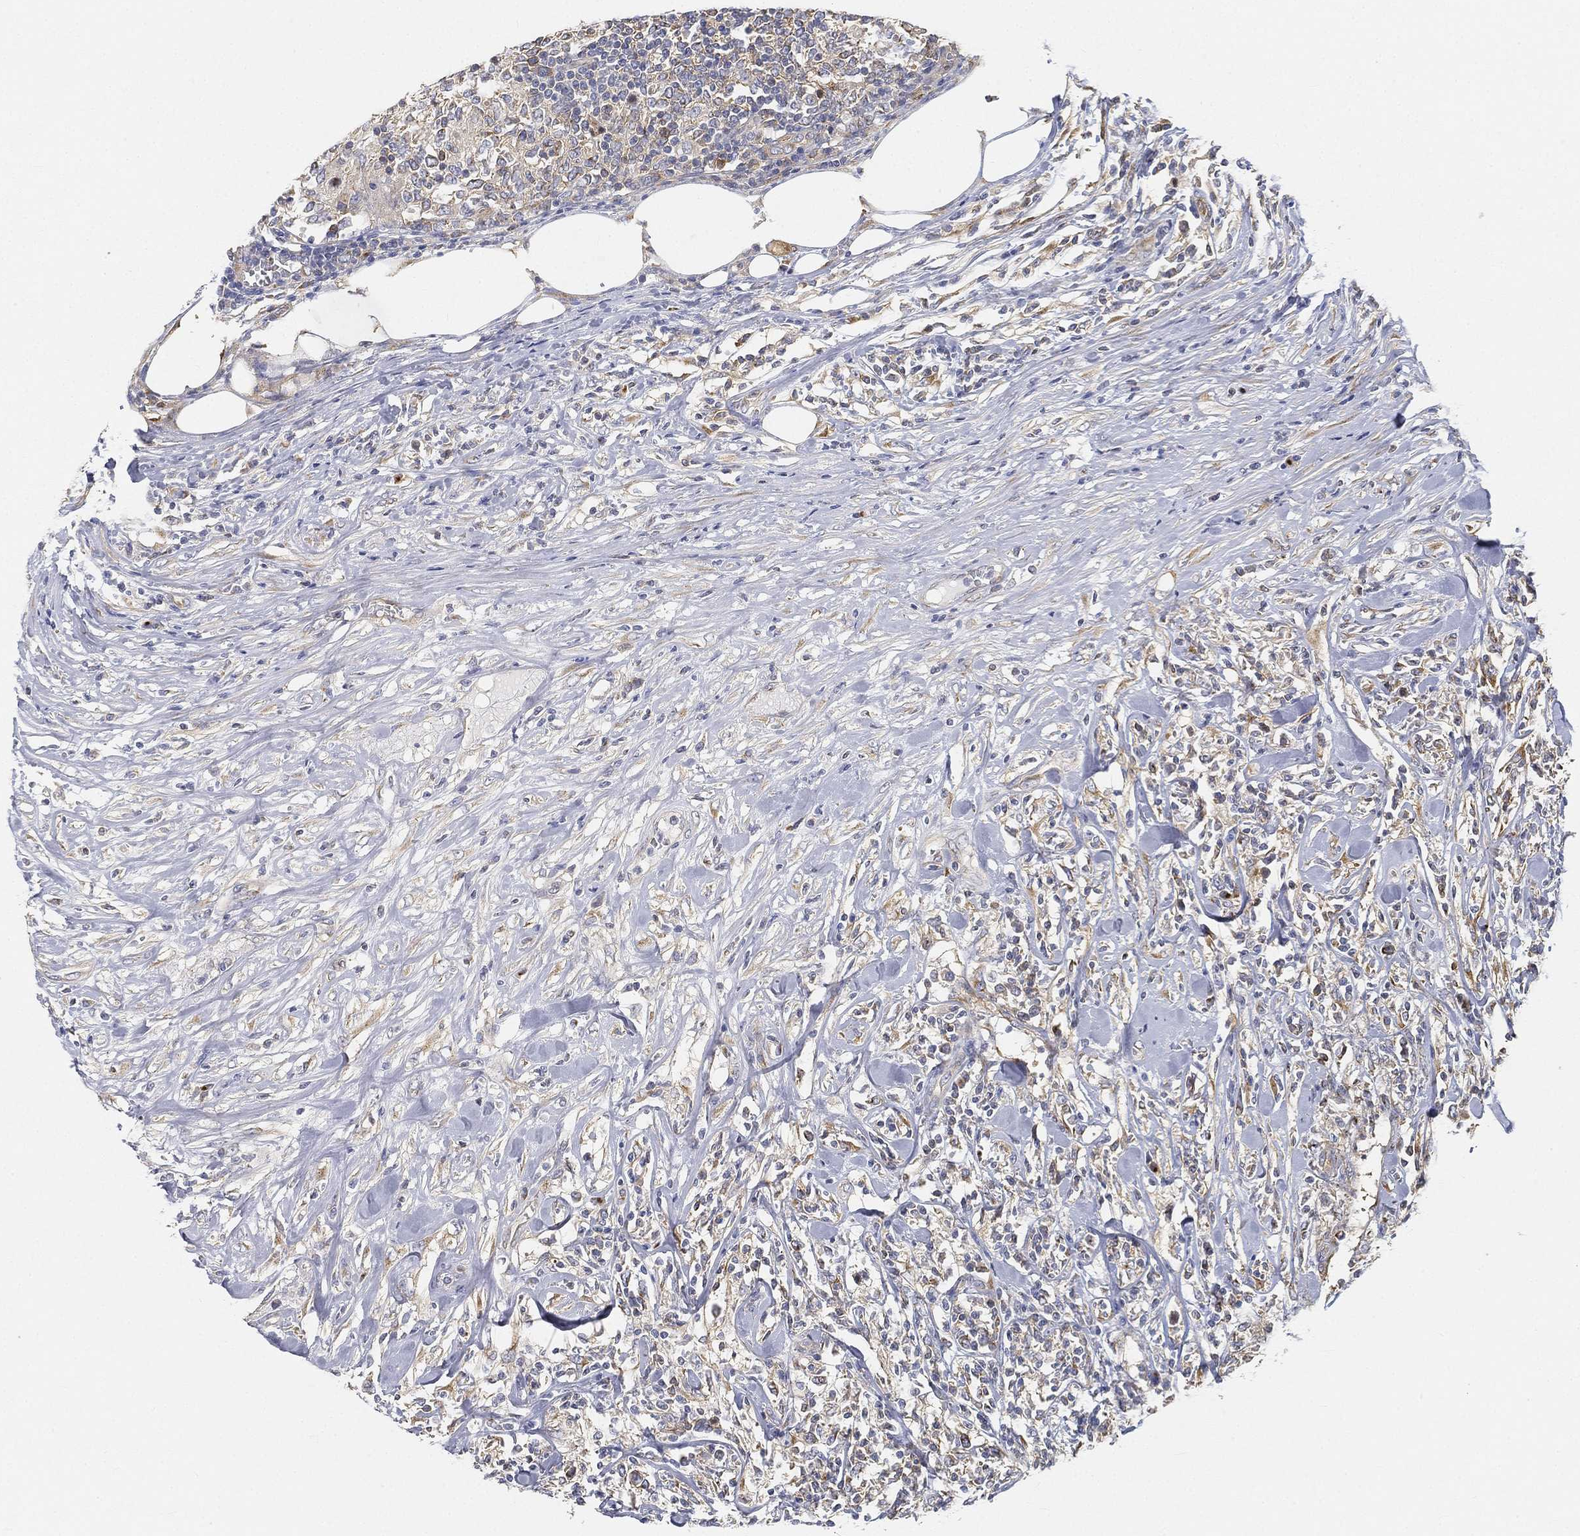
{"staining": {"intensity": "negative", "quantity": "none", "location": "none"}, "tissue": "lymphoma", "cell_type": "Tumor cells", "image_type": "cancer", "snomed": [{"axis": "morphology", "description": "Malignant lymphoma, non-Hodgkin's type, High grade"}, {"axis": "topography", "description": "Lymph node"}], "caption": "Immunohistochemistry (IHC) of human high-grade malignant lymphoma, non-Hodgkin's type shows no positivity in tumor cells. Brightfield microscopy of immunohistochemistry (IHC) stained with DAB (3,3'-diaminobenzidine) (brown) and hematoxylin (blue), captured at high magnification.", "gene": "TMEM25", "patient": {"sex": "female", "age": 84}}